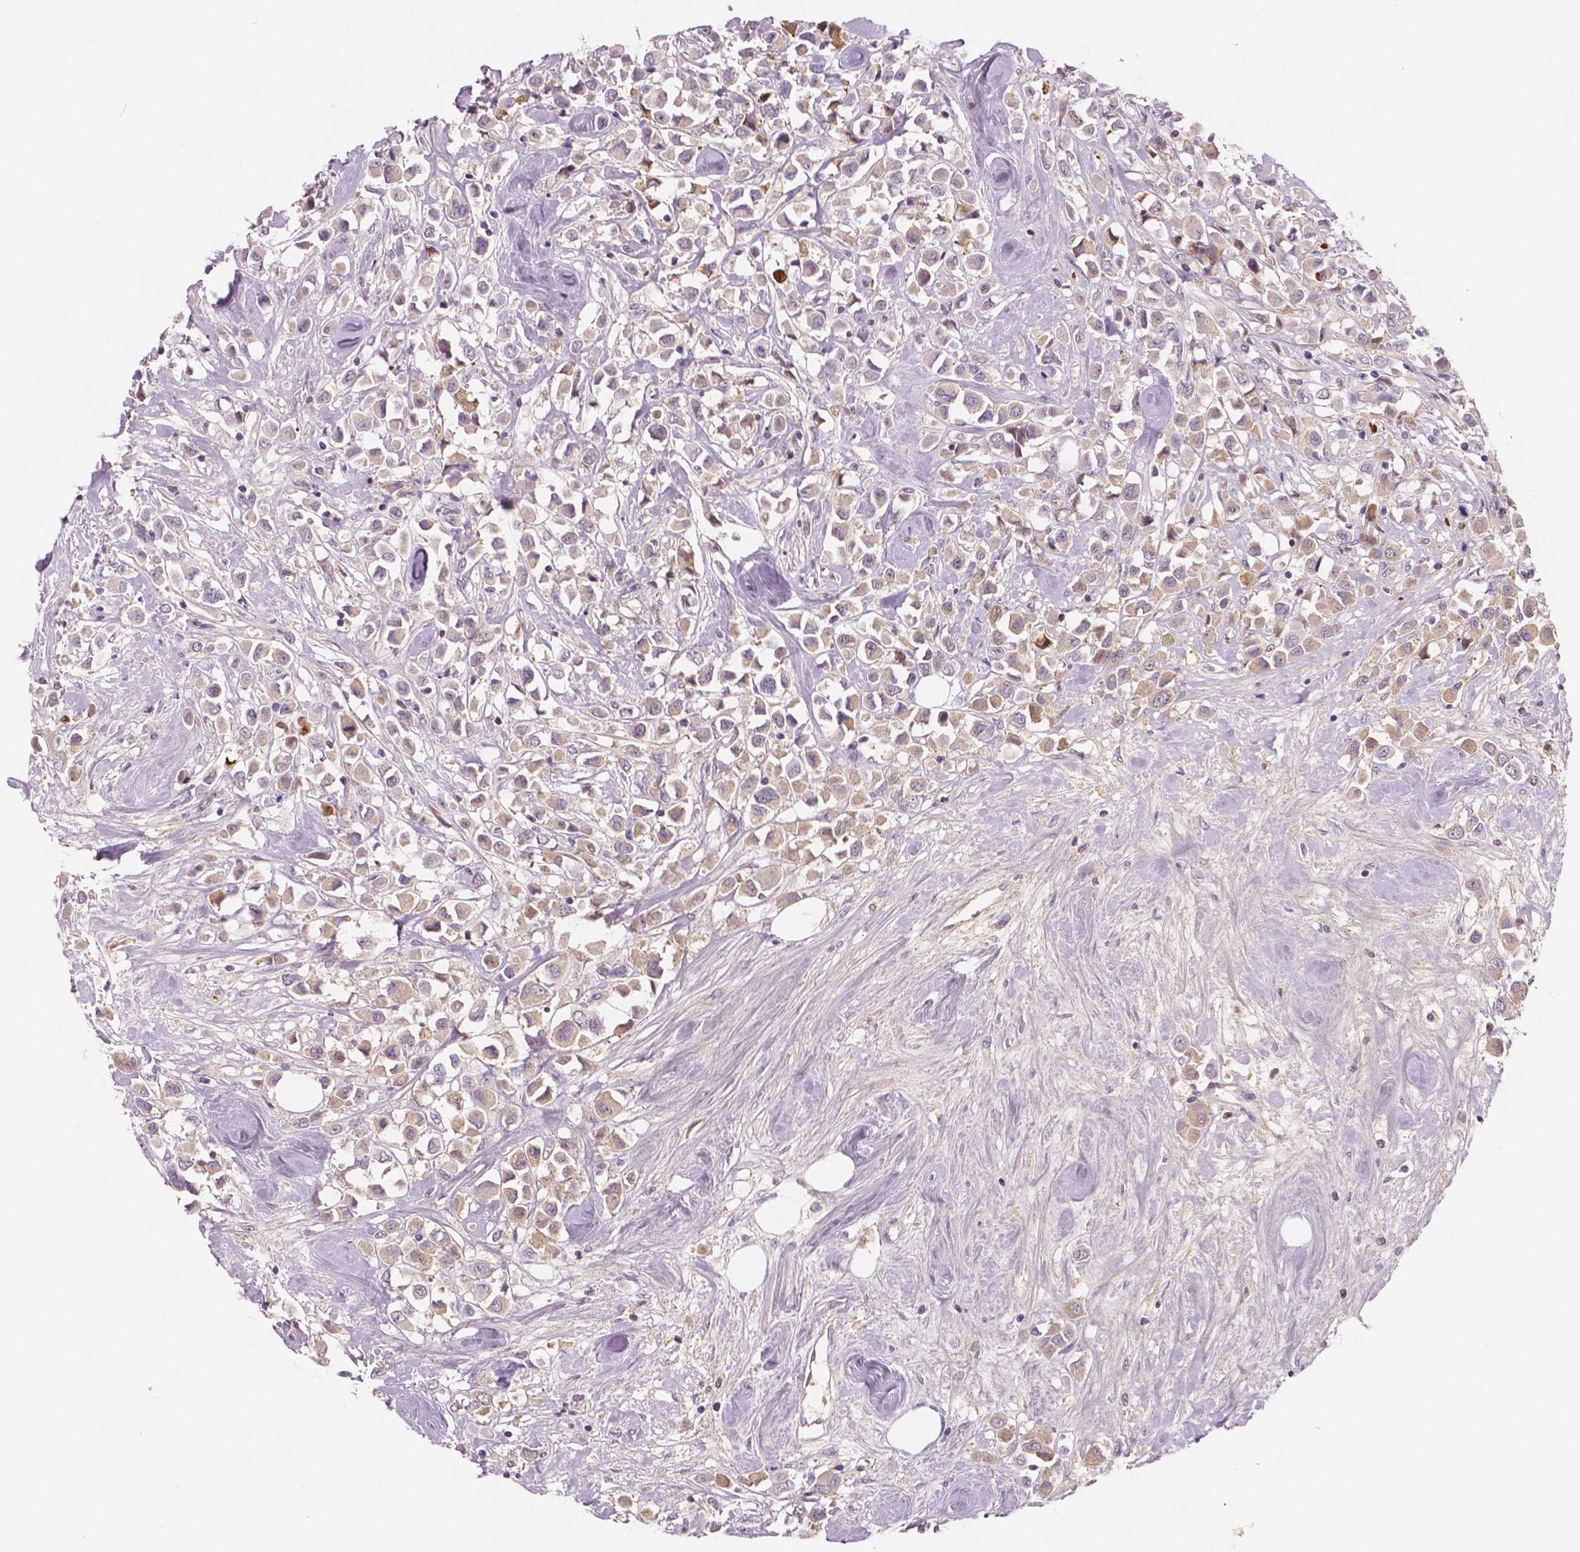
{"staining": {"intensity": "weak", "quantity": "<25%", "location": "cytoplasmic/membranous"}, "tissue": "breast cancer", "cell_type": "Tumor cells", "image_type": "cancer", "snomed": [{"axis": "morphology", "description": "Duct carcinoma"}, {"axis": "topography", "description": "Breast"}], "caption": "This photomicrograph is of infiltrating ductal carcinoma (breast) stained with immunohistochemistry to label a protein in brown with the nuclei are counter-stained blue. There is no staining in tumor cells.", "gene": "APOA4", "patient": {"sex": "female", "age": 61}}